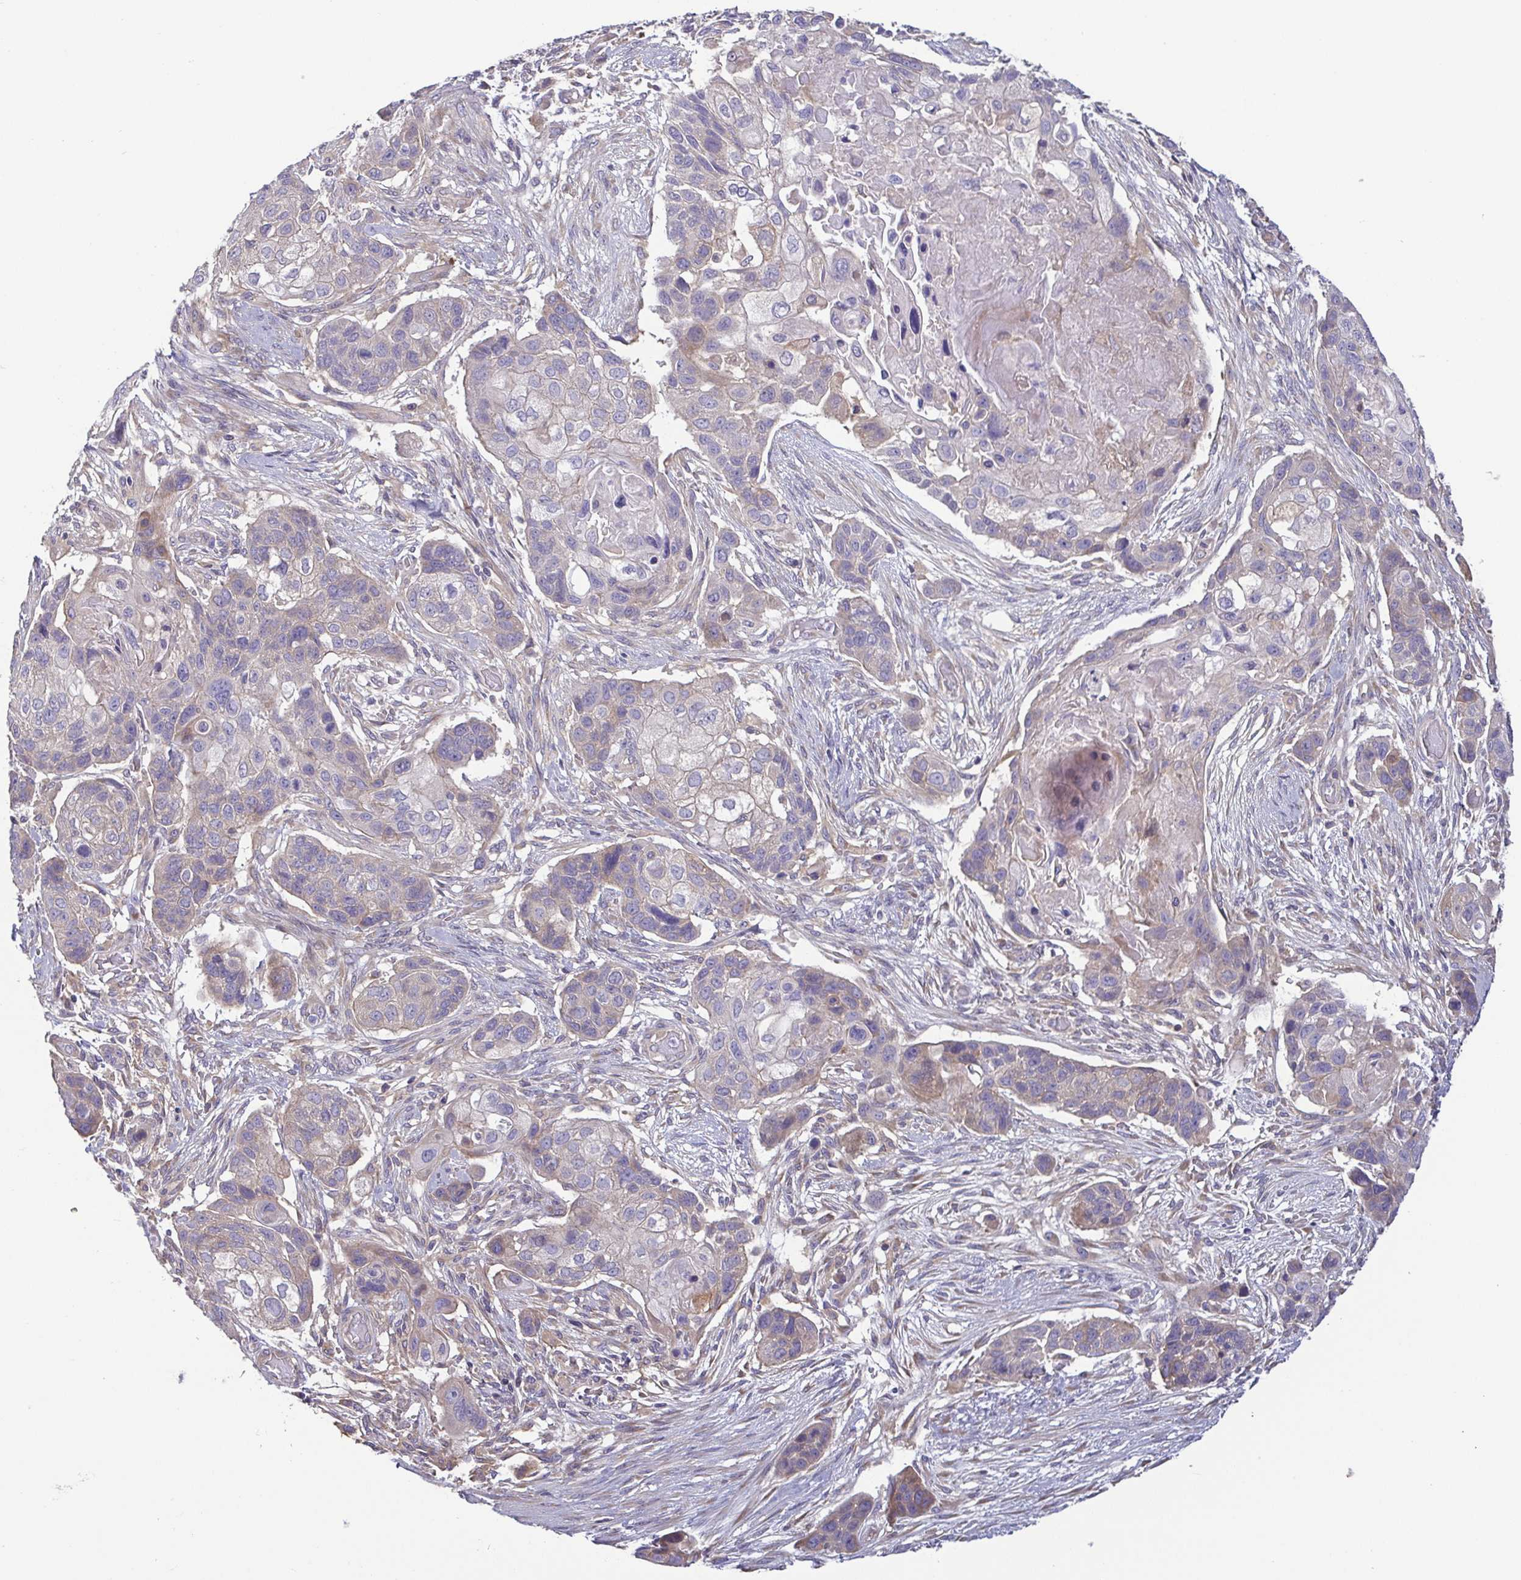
{"staining": {"intensity": "weak", "quantity": "<25%", "location": "cytoplasmic/membranous"}, "tissue": "lung cancer", "cell_type": "Tumor cells", "image_type": "cancer", "snomed": [{"axis": "morphology", "description": "Squamous cell carcinoma, NOS"}, {"axis": "topography", "description": "Lung"}], "caption": "Tumor cells are negative for brown protein staining in lung cancer (squamous cell carcinoma).", "gene": "LMF2", "patient": {"sex": "male", "age": 69}}